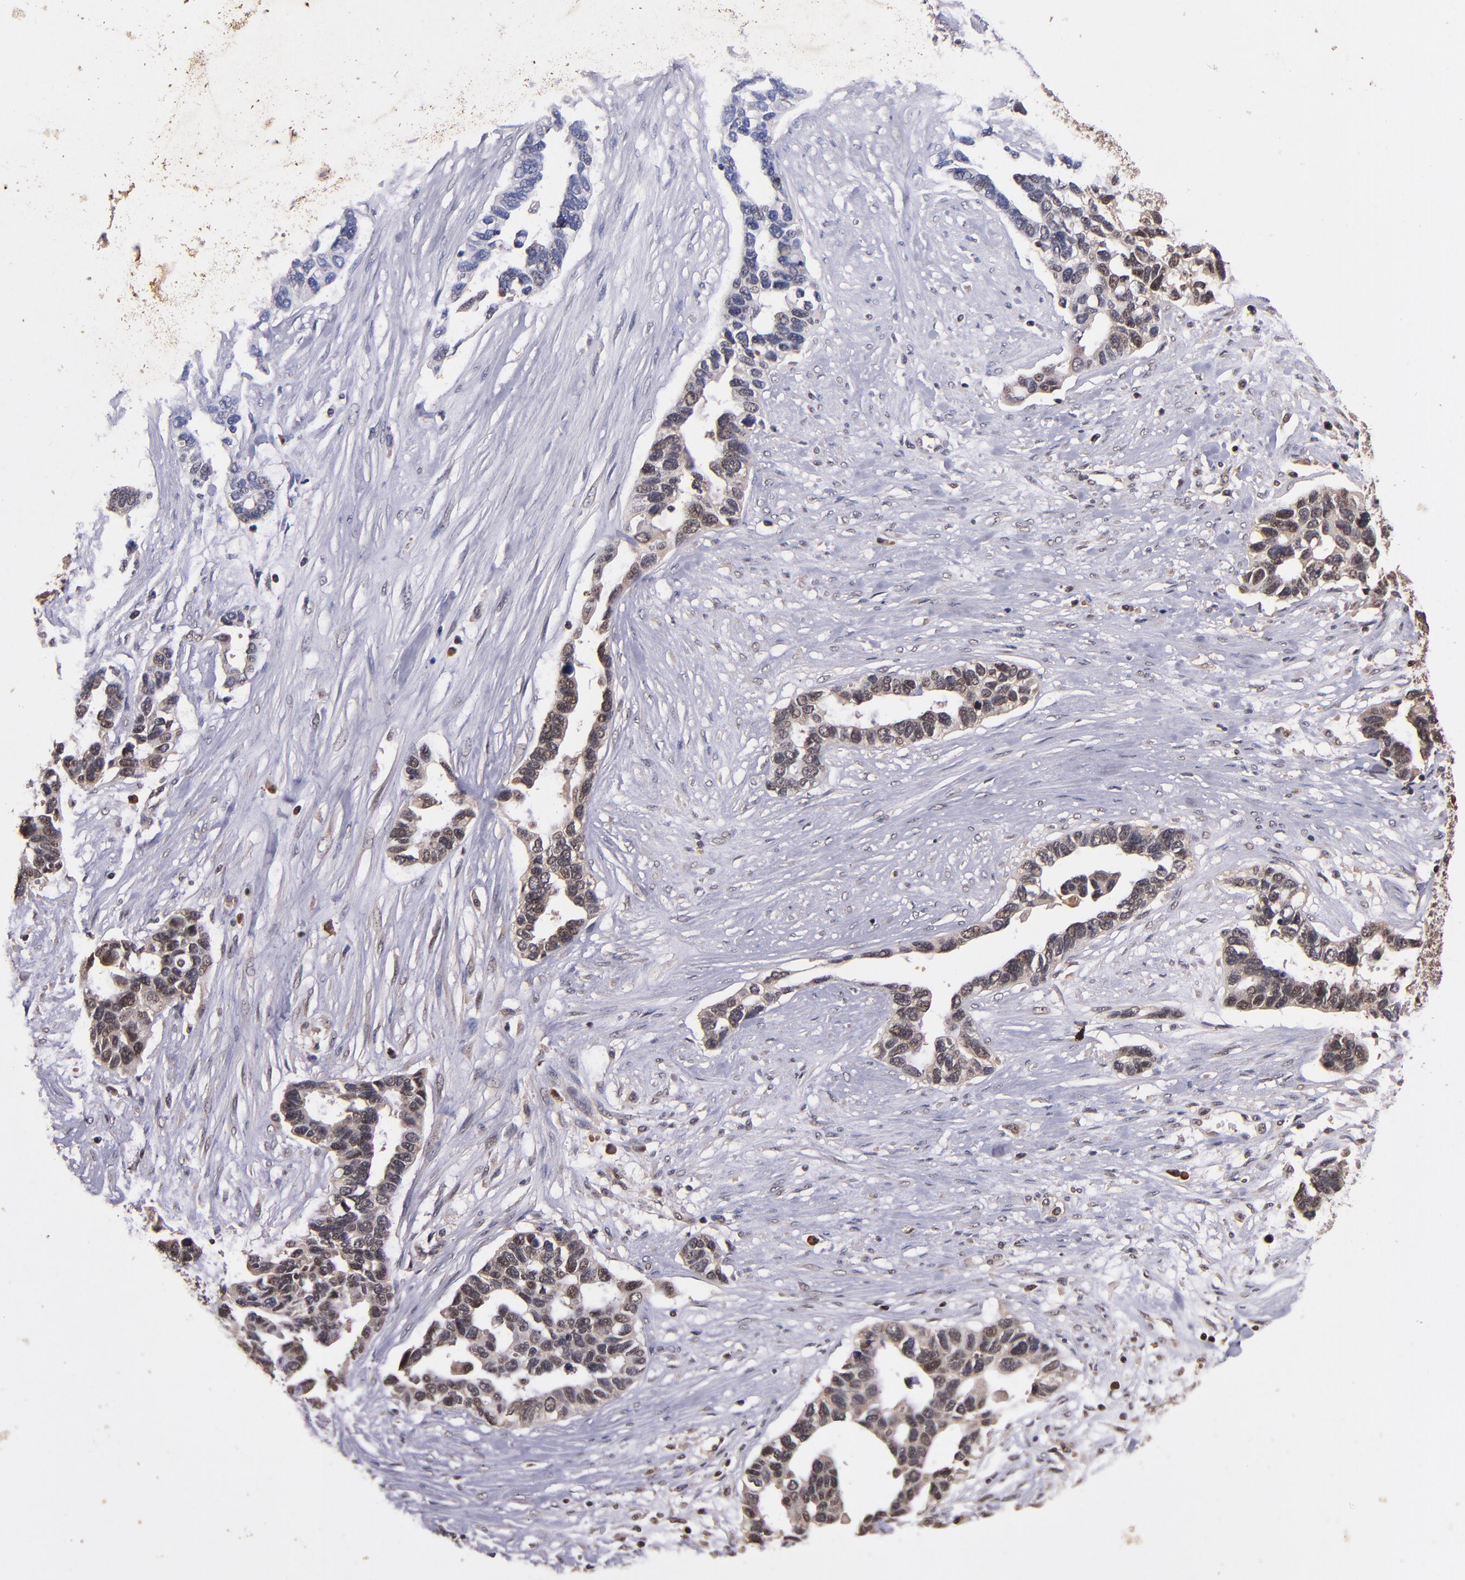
{"staining": {"intensity": "weak", "quantity": ">75%", "location": "cytoplasmic/membranous,nuclear"}, "tissue": "ovarian cancer", "cell_type": "Tumor cells", "image_type": "cancer", "snomed": [{"axis": "morphology", "description": "Cystadenocarcinoma, serous, NOS"}, {"axis": "topography", "description": "Ovary"}], "caption": "DAB (3,3'-diaminobenzidine) immunohistochemical staining of ovarian cancer demonstrates weak cytoplasmic/membranous and nuclear protein positivity in approximately >75% of tumor cells. (IHC, brightfield microscopy, high magnification).", "gene": "RIOK3", "patient": {"sex": "female", "age": 54}}